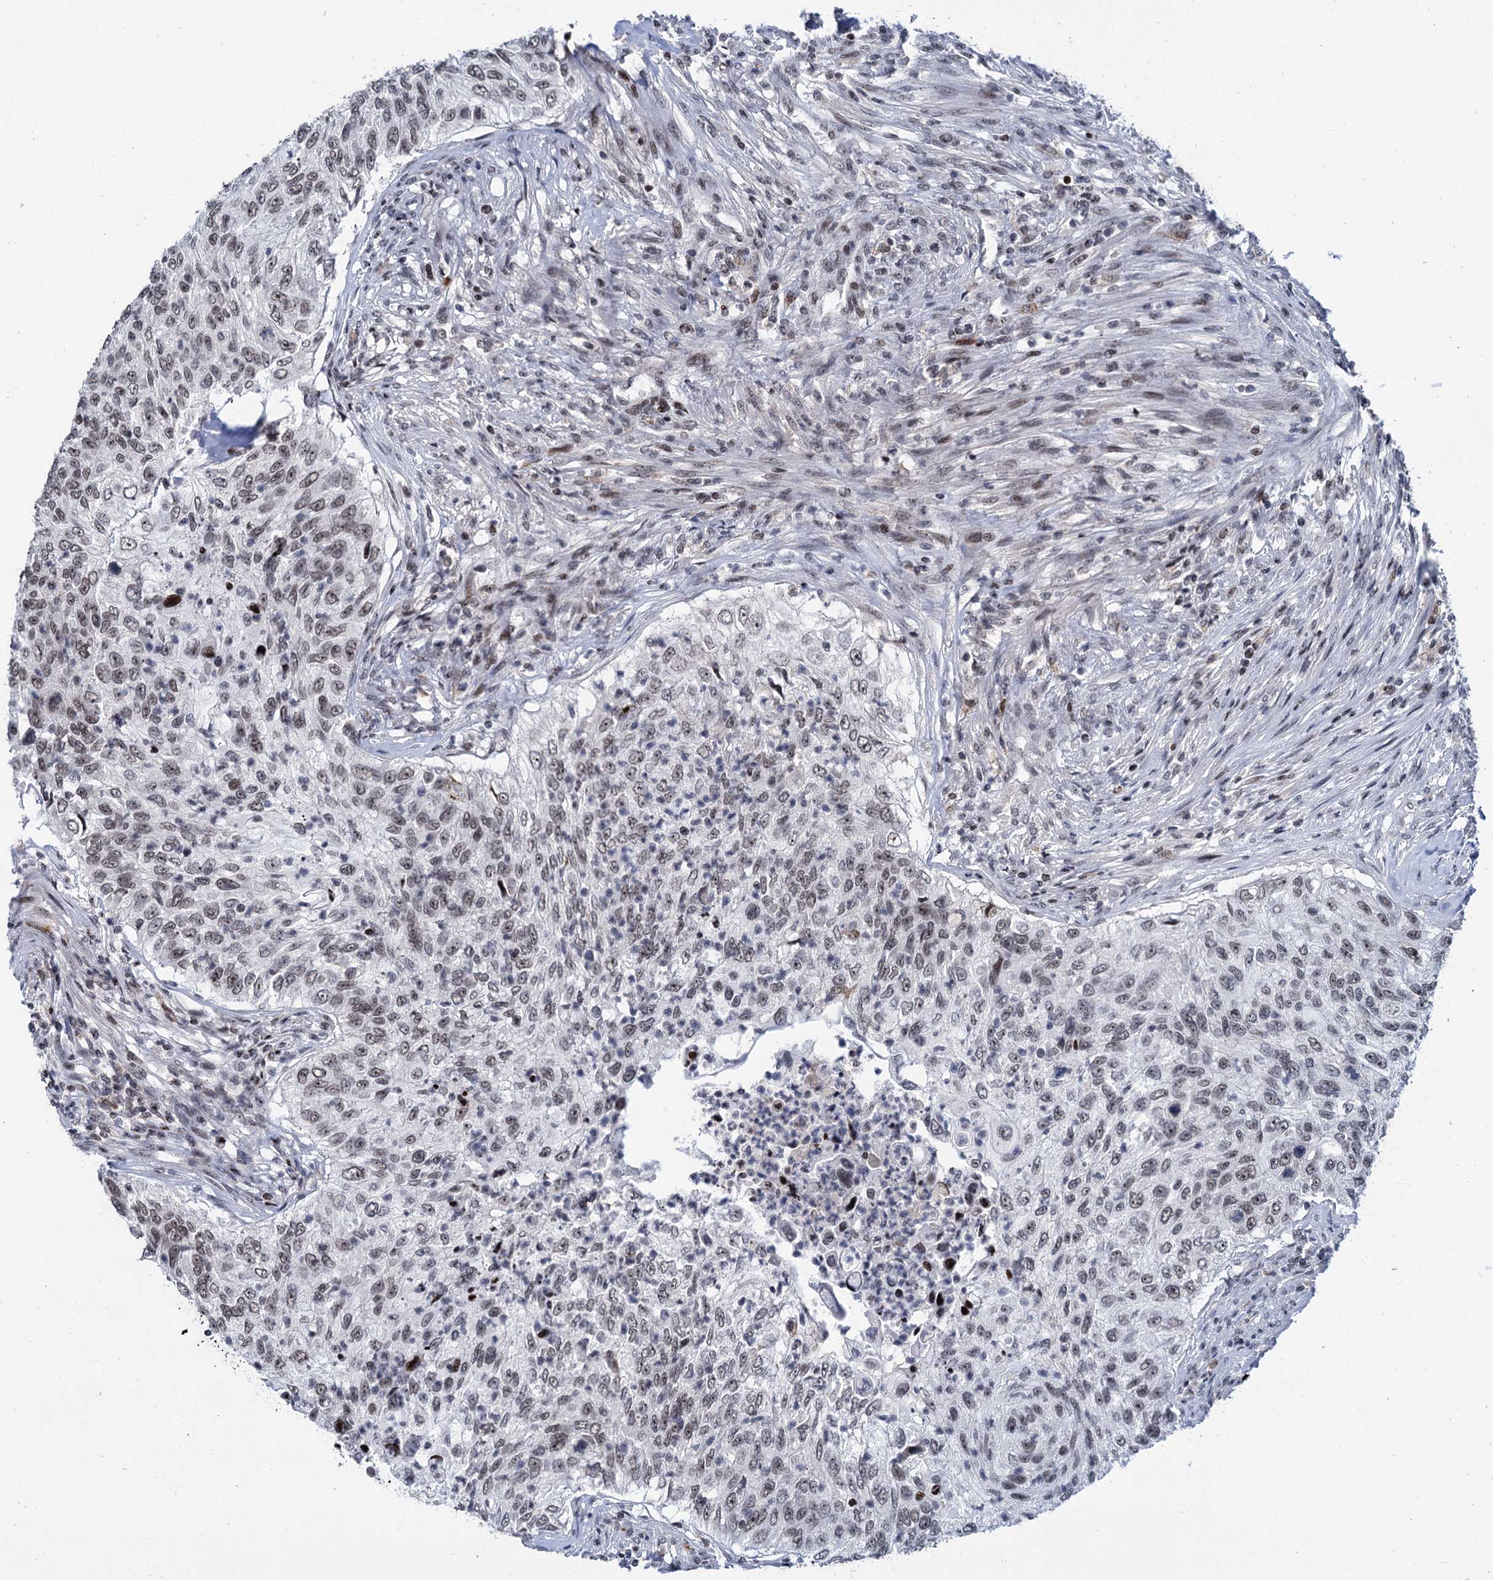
{"staining": {"intensity": "weak", "quantity": "25%-75%", "location": "nuclear"}, "tissue": "urothelial cancer", "cell_type": "Tumor cells", "image_type": "cancer", "snomed": [{"axis": "morphology", "description": "Urothelial carcinoma, High grade"}, {"axis": "topography", "description": "Urinary bladder"}], "caption": "IHC photomicrograph of neoplastic tissue: human urothelial cancer stained using immunohistochemistry (IHC) demonstrates low levels of weak protein expression localized specifically in the nuclear of tumor cells, appearing as a nuclear brown color.", "gene": "ZCCHC10", "patient": {"sex": "female", "age": 60}}